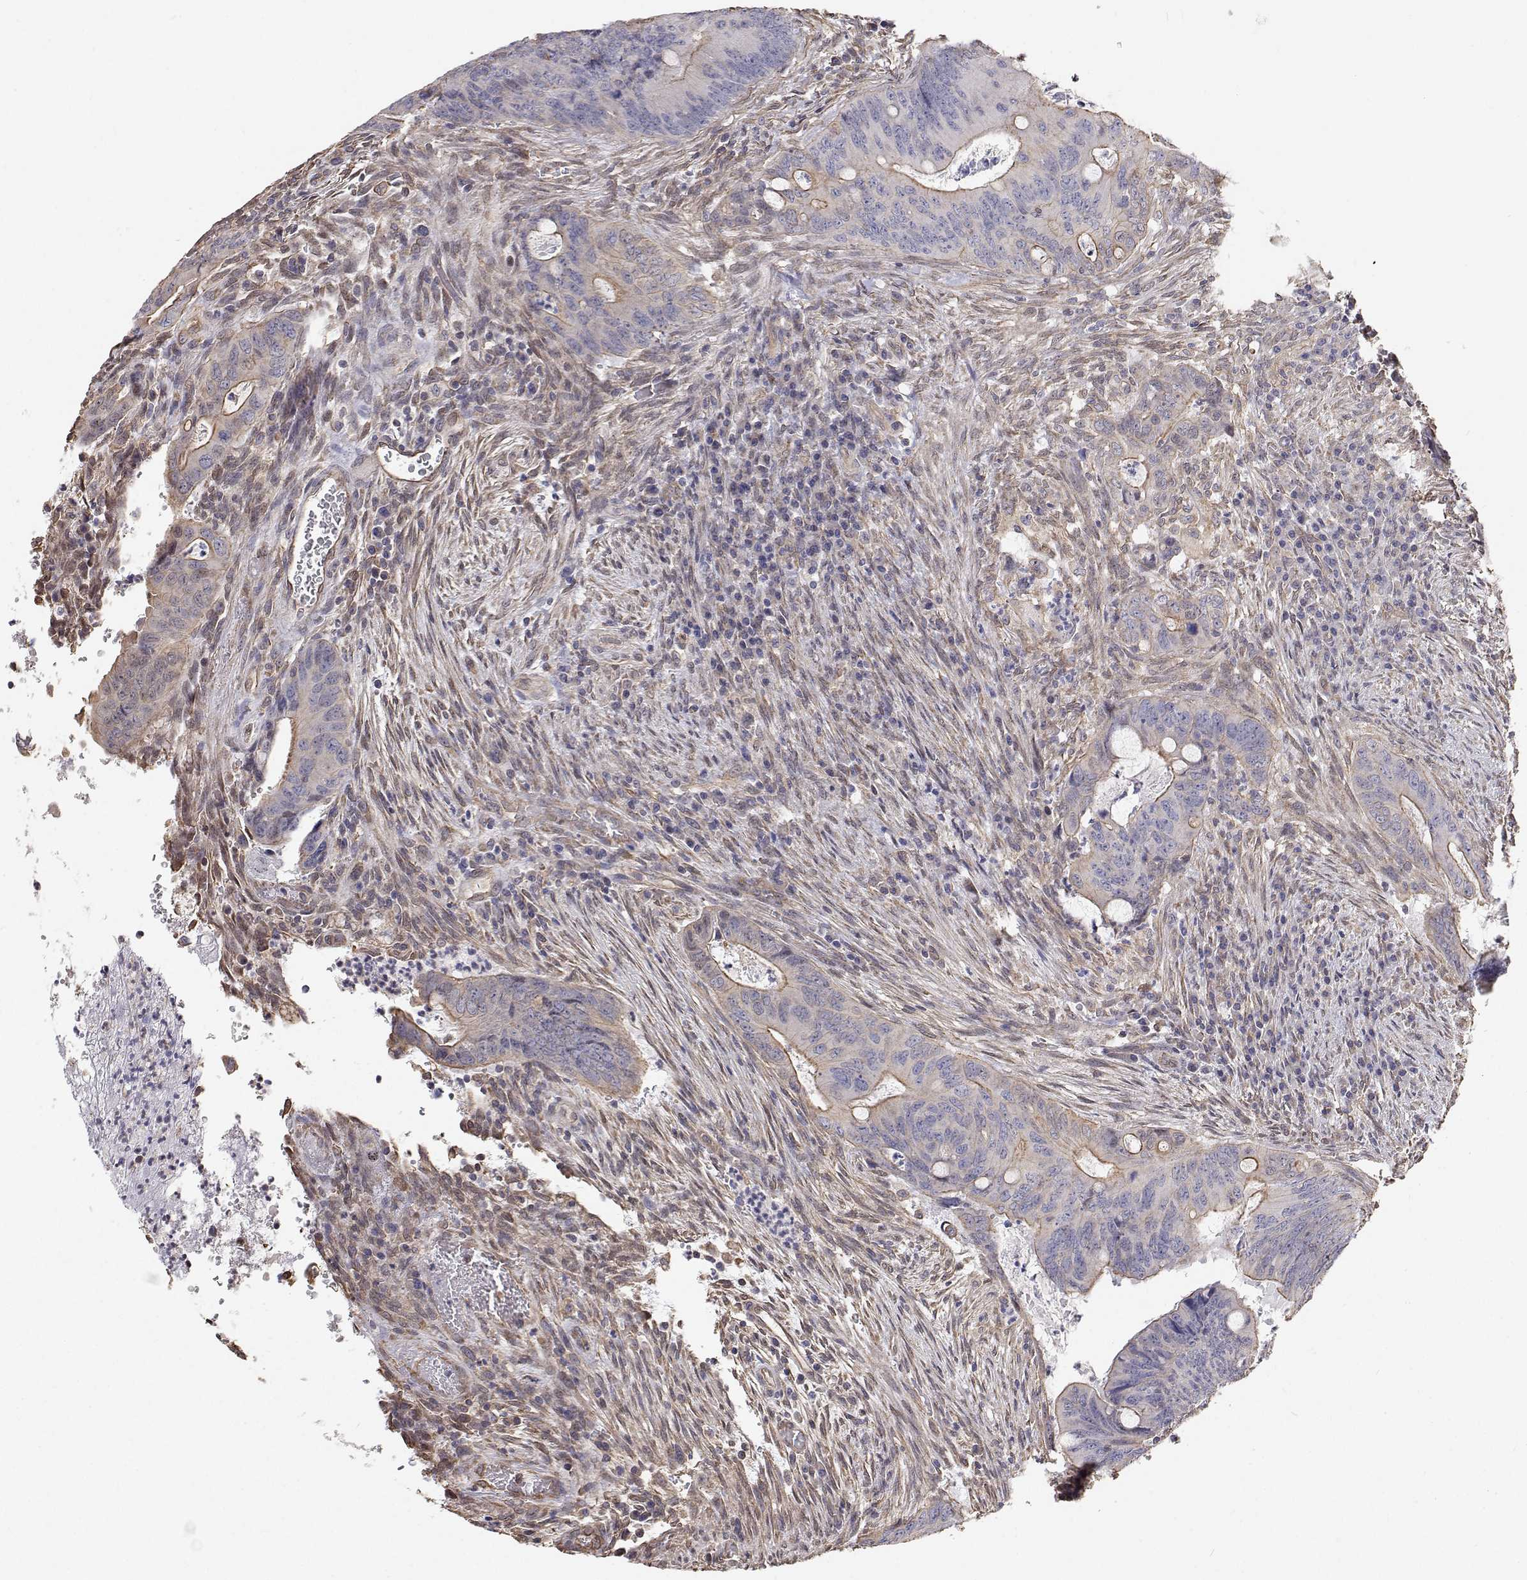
{"staining": {"intensity": "weak", "quantity": "25%-75%", "location": "cytoplasmic/membranous"}, "tissue": "colorectal cancer", "cell_type": "Tumor cells", "image_type": "cancer", "snomed": [{"axis": "morphology", "description": "Adenocarcinoma, NOS"}, {"axis": "topography", "description": "Colon"}], "caption": "IHC histopathology image of neoplastic tissue: colorectal cancer (adenocarcinoma) stained using immunohistochemistry (IHC) shows low levels of weak protein expression localized specifically in the cytoplasmic/membranous of tumor cells, appearing as a cytoplasmic/membranous brown color.", "gene": "GSDMA", "patient": {"sex": "female", "age": 74}}